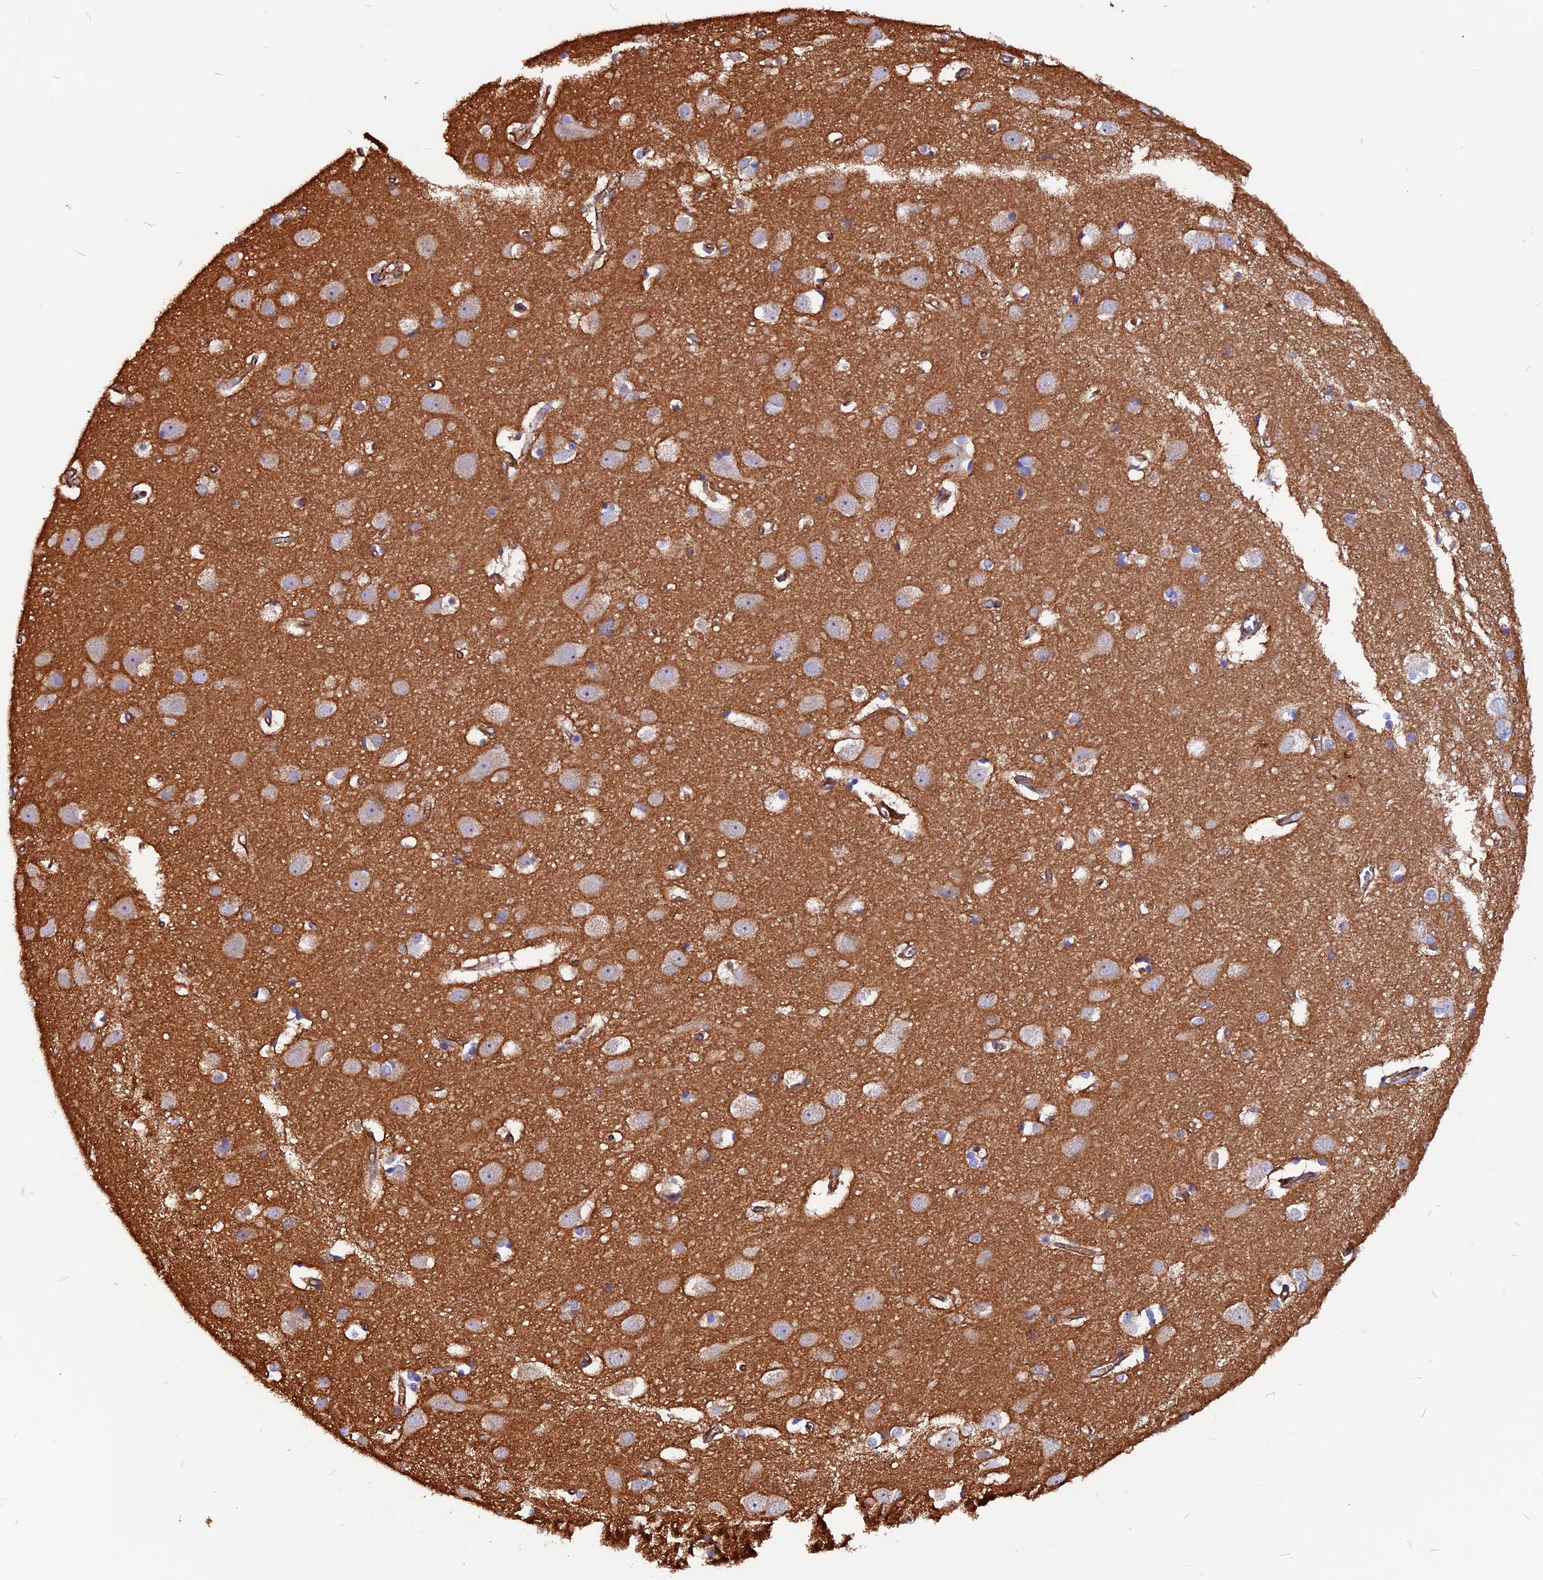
{"staining": {"intensity": "moderate", "quantity": ">75%", "location": "cytoplasmic/membranous"}, "tissue": "cerebral cortex", "cell_type": "Endothelial cells", "image_type": "normal", "snomed": [{"axis": "morphology", "description": "Normal tissue, NOS"}, {"axis": "topography", "description": "Cerebral cortex"}], "caption": "Approximately >75% of endothelial cells in unremarkable cerebral cortex display moderate cytoplasmic/membranous protein staining as visualized by brown immunohistochemical staining.", "gene": "ZNF749", "patient": {"sex": "male", "age": 54}}